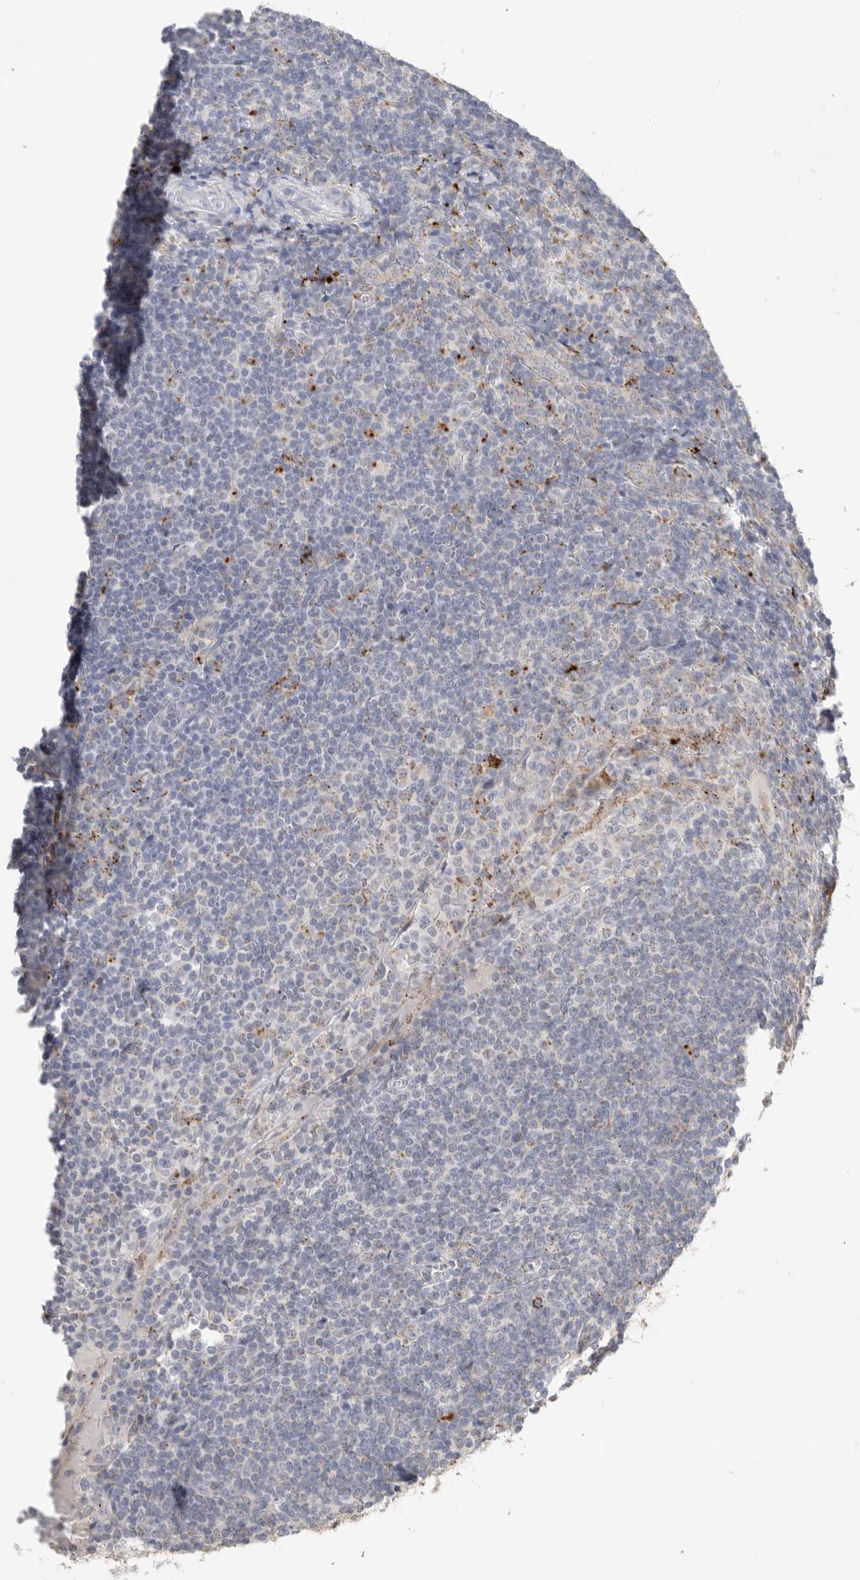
{"staining": {"intensity": "strong", "quantity": "<25%", "location": "cytoplasmic/membranous"}, "tissue": "tonsil", "cell_type": "Germinal center cells", "image_type": "normal", "snomed": [{"axis": "morphology", "description": "Normal tissue, NOS"}, {"axis": "topography", "description": "Tonsil"}], "caption": "Human tonsil stained with a brown dye shows strong cytoplasmic/membranous positive expression in about <25% of germinal center cells.", "gene": "GGH", "patient": {"sex": "male", "age": 37}}